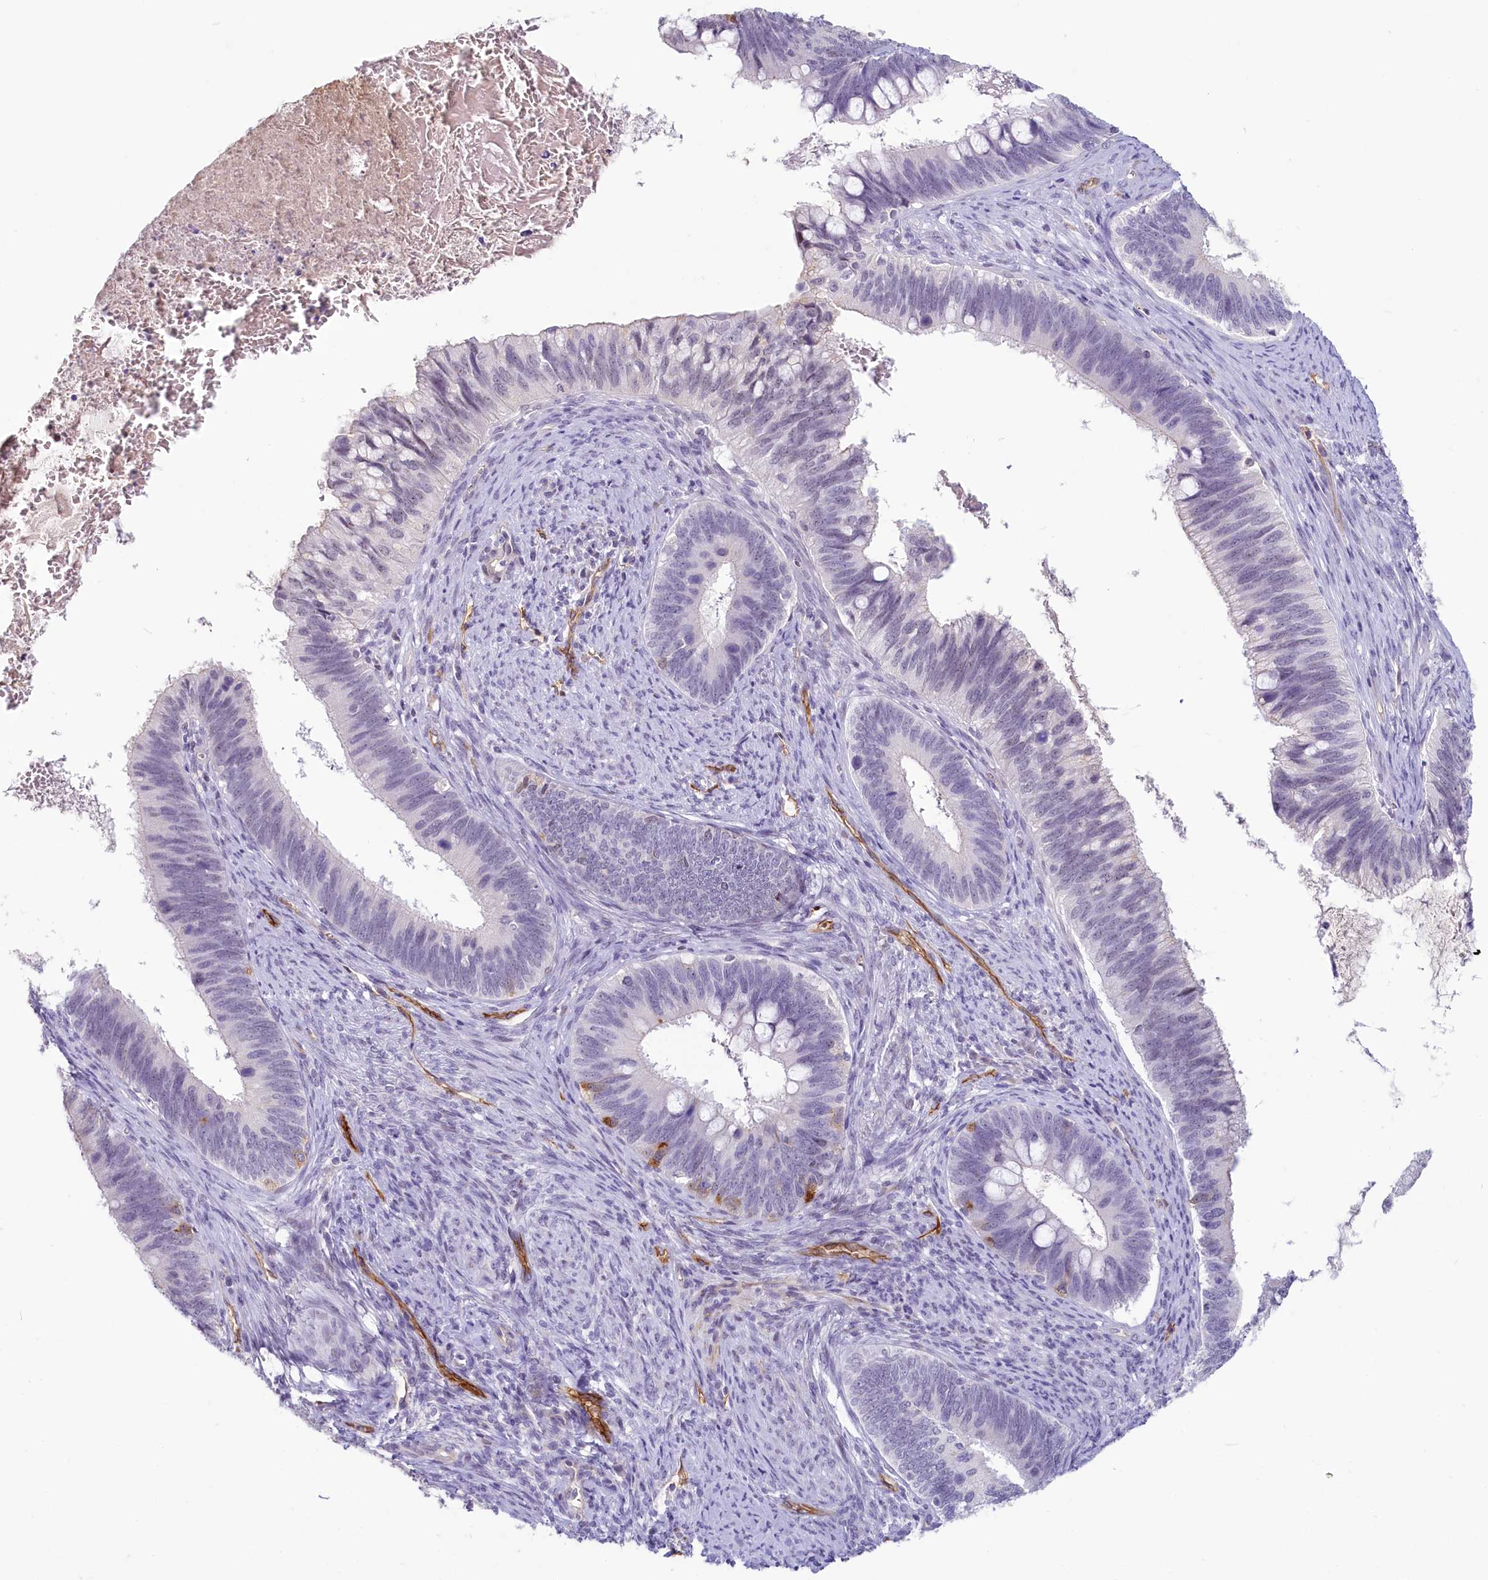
{"staining": {"intensity": "negative", "quantity": "none", "location": "none"}, "tissue": "cervical cancer", "cell_type": "Tumor cells", "image_type": "cancer", "snomed": [{"axis": "morphology", "description": "Adenocarcinoma, NOS"}, {"axis": "topography", "description": "Cervix"}], "caption": "An immunohistochemistry image of cervical adenocarcinoma is shown. There is no staining in tumor cells of cervical adenocarcinoma.", "gene": "PROCR", "patient": {"sex": "female", "age": 42}}